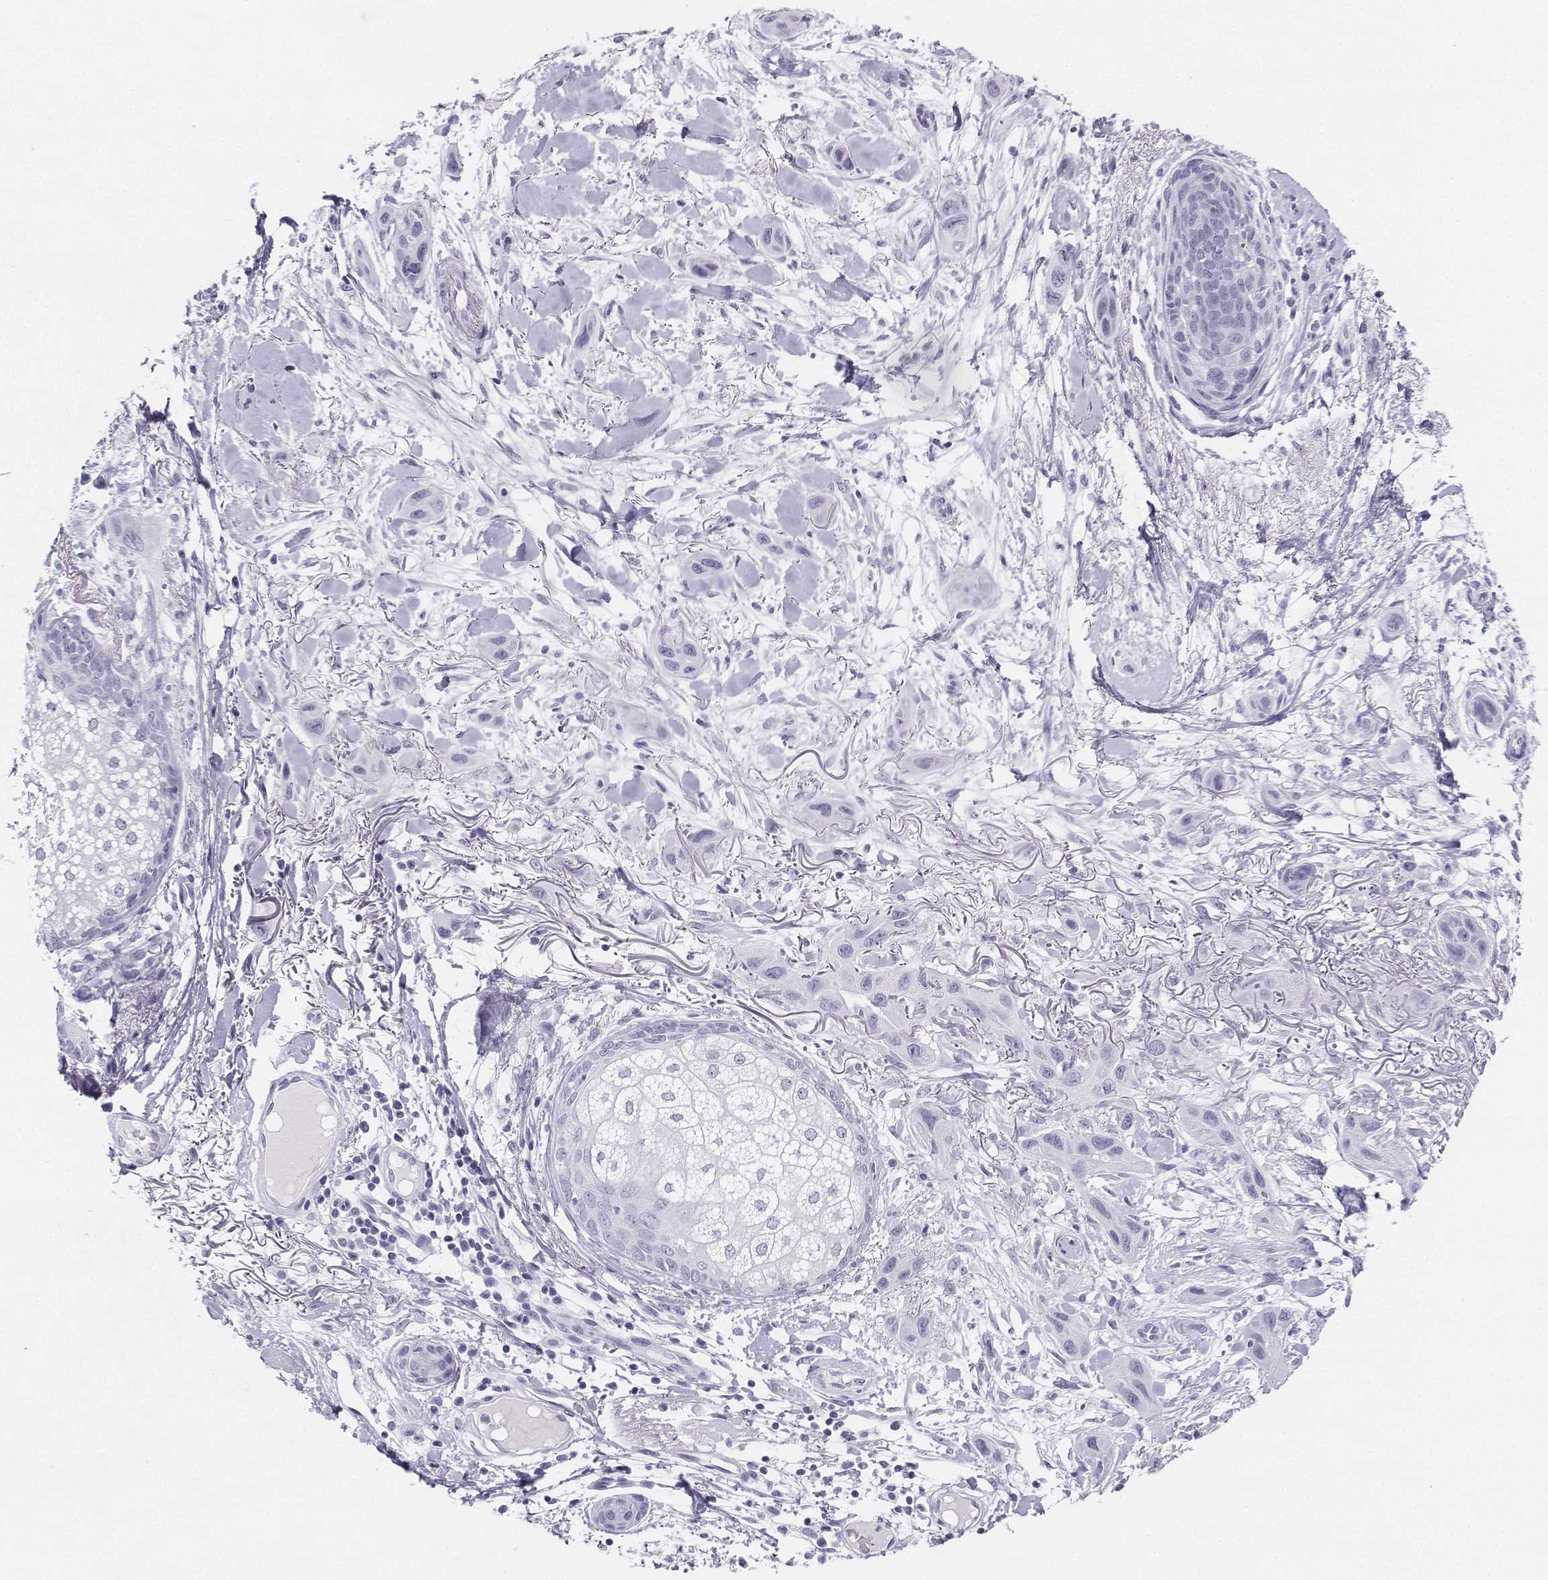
{"staining": {"intensity": "negative", "quantity": "none", "location": "none"}, "tissue": "skin cancer", "cell_type": "Tumor cells", "image_type": "cancer", "snomed": [{"axis": "morphology", "description": "Squamous cell carcinoma, NOS"}, {"axis": "topography", "description": "Skin"}], "caption": "The micrograph reveals no staining of tumor cells in skin squamous cell carcinoma.", "gene": "UCN2", "patient": {"sex": "male", "age": 79}}